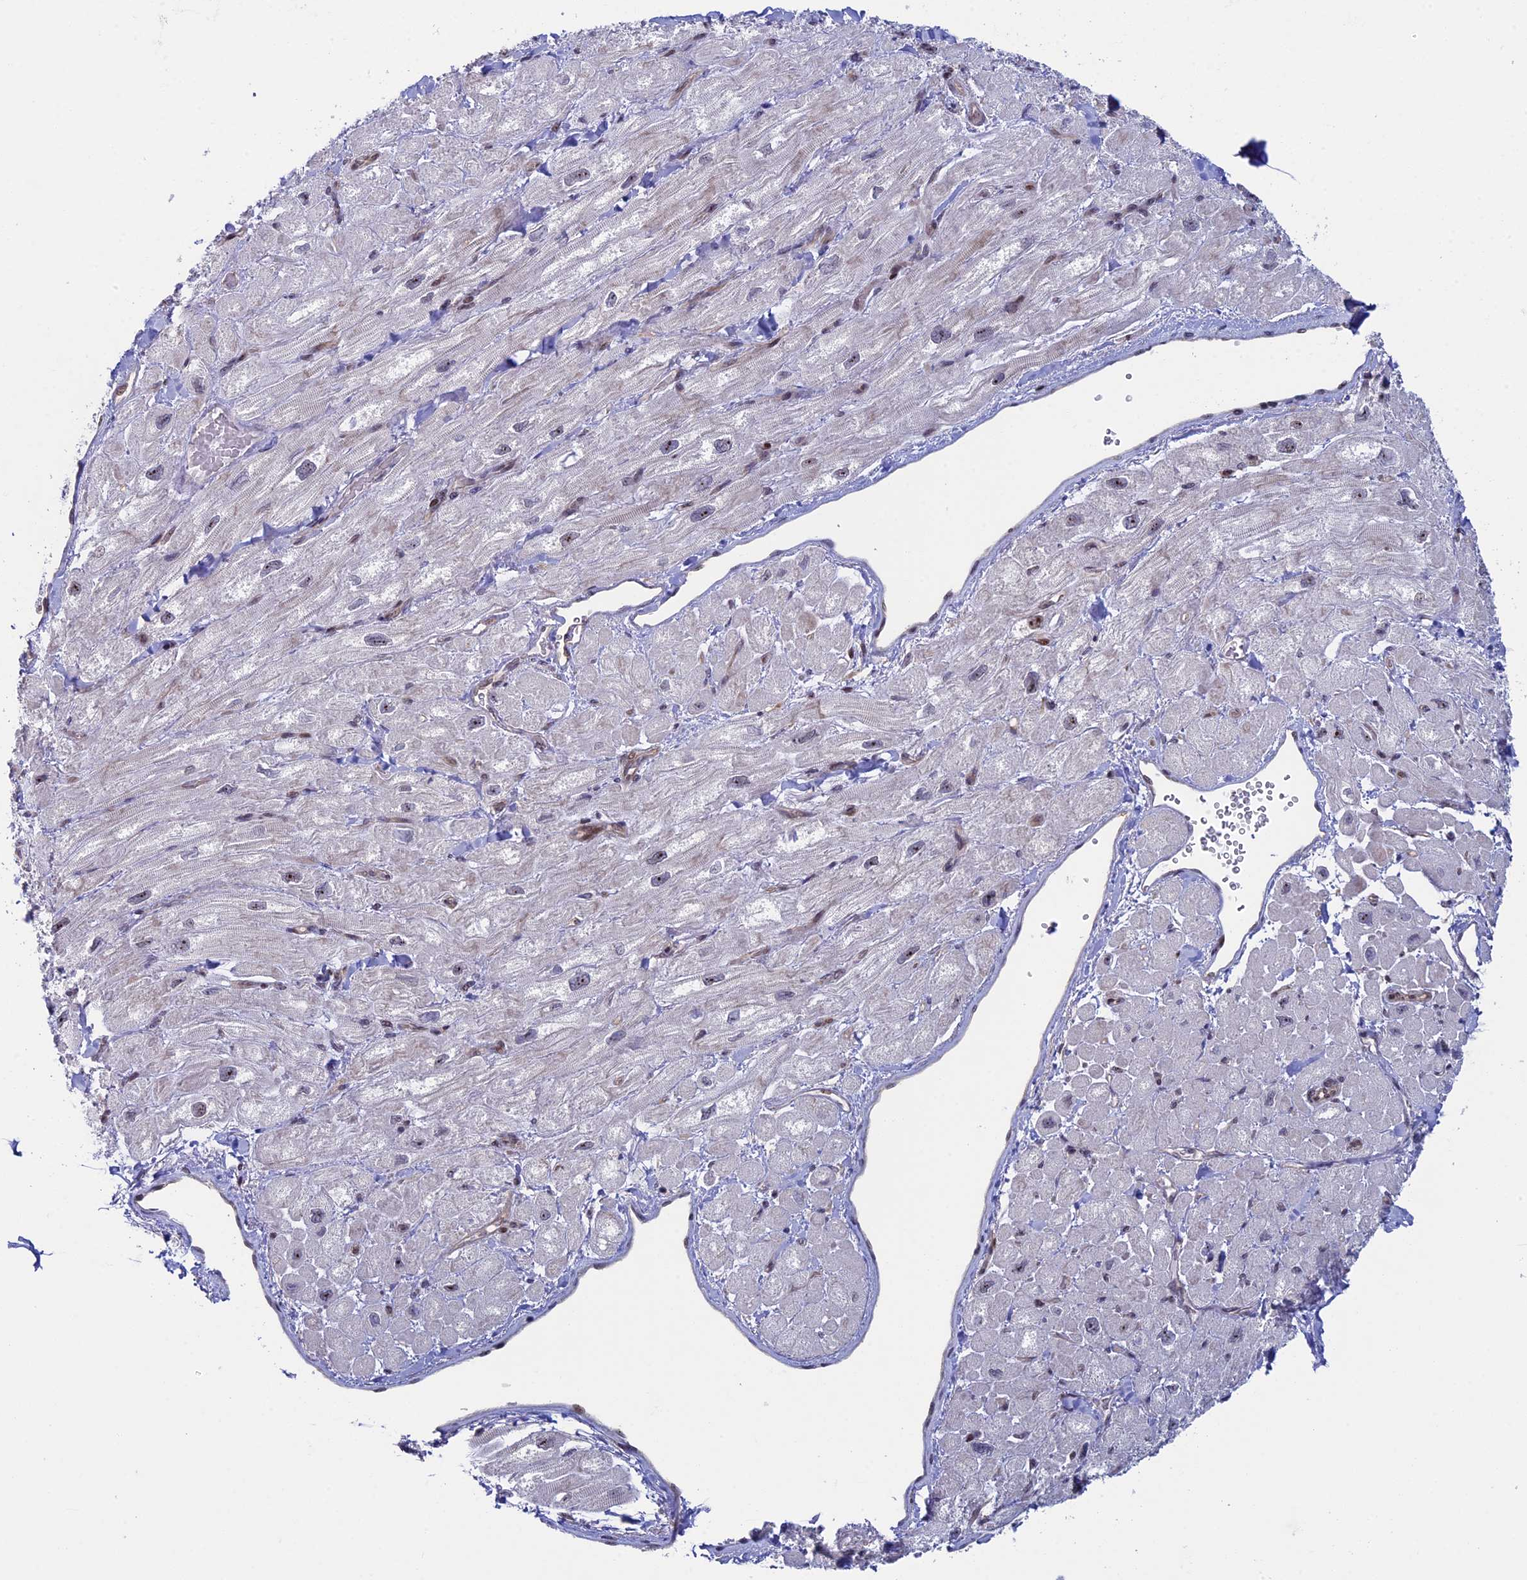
{"staining": {"intensity": "weak", "quantity": "<25%", "location": "cytoplasmic/membranous,nuclear"}, "tissue": "heart muscle", "cell_type": "Cardiomyocytes", "image_type": "normal", "snomed": [{"axis": "morphology", "description": "Normal tissue, NOS"}, {"axis": "topography", "description": "Heart"}], "caption": "Immunohistochemistry (IHC) micrograph of benign heart muscle: heart muscle stained with DAB (3,3'-diaminobenzidine) exhibits no significant protein staining in cardiomyocytes.", "gene": "CCDC86", "patient": {"sex": "male", "age": 65}}